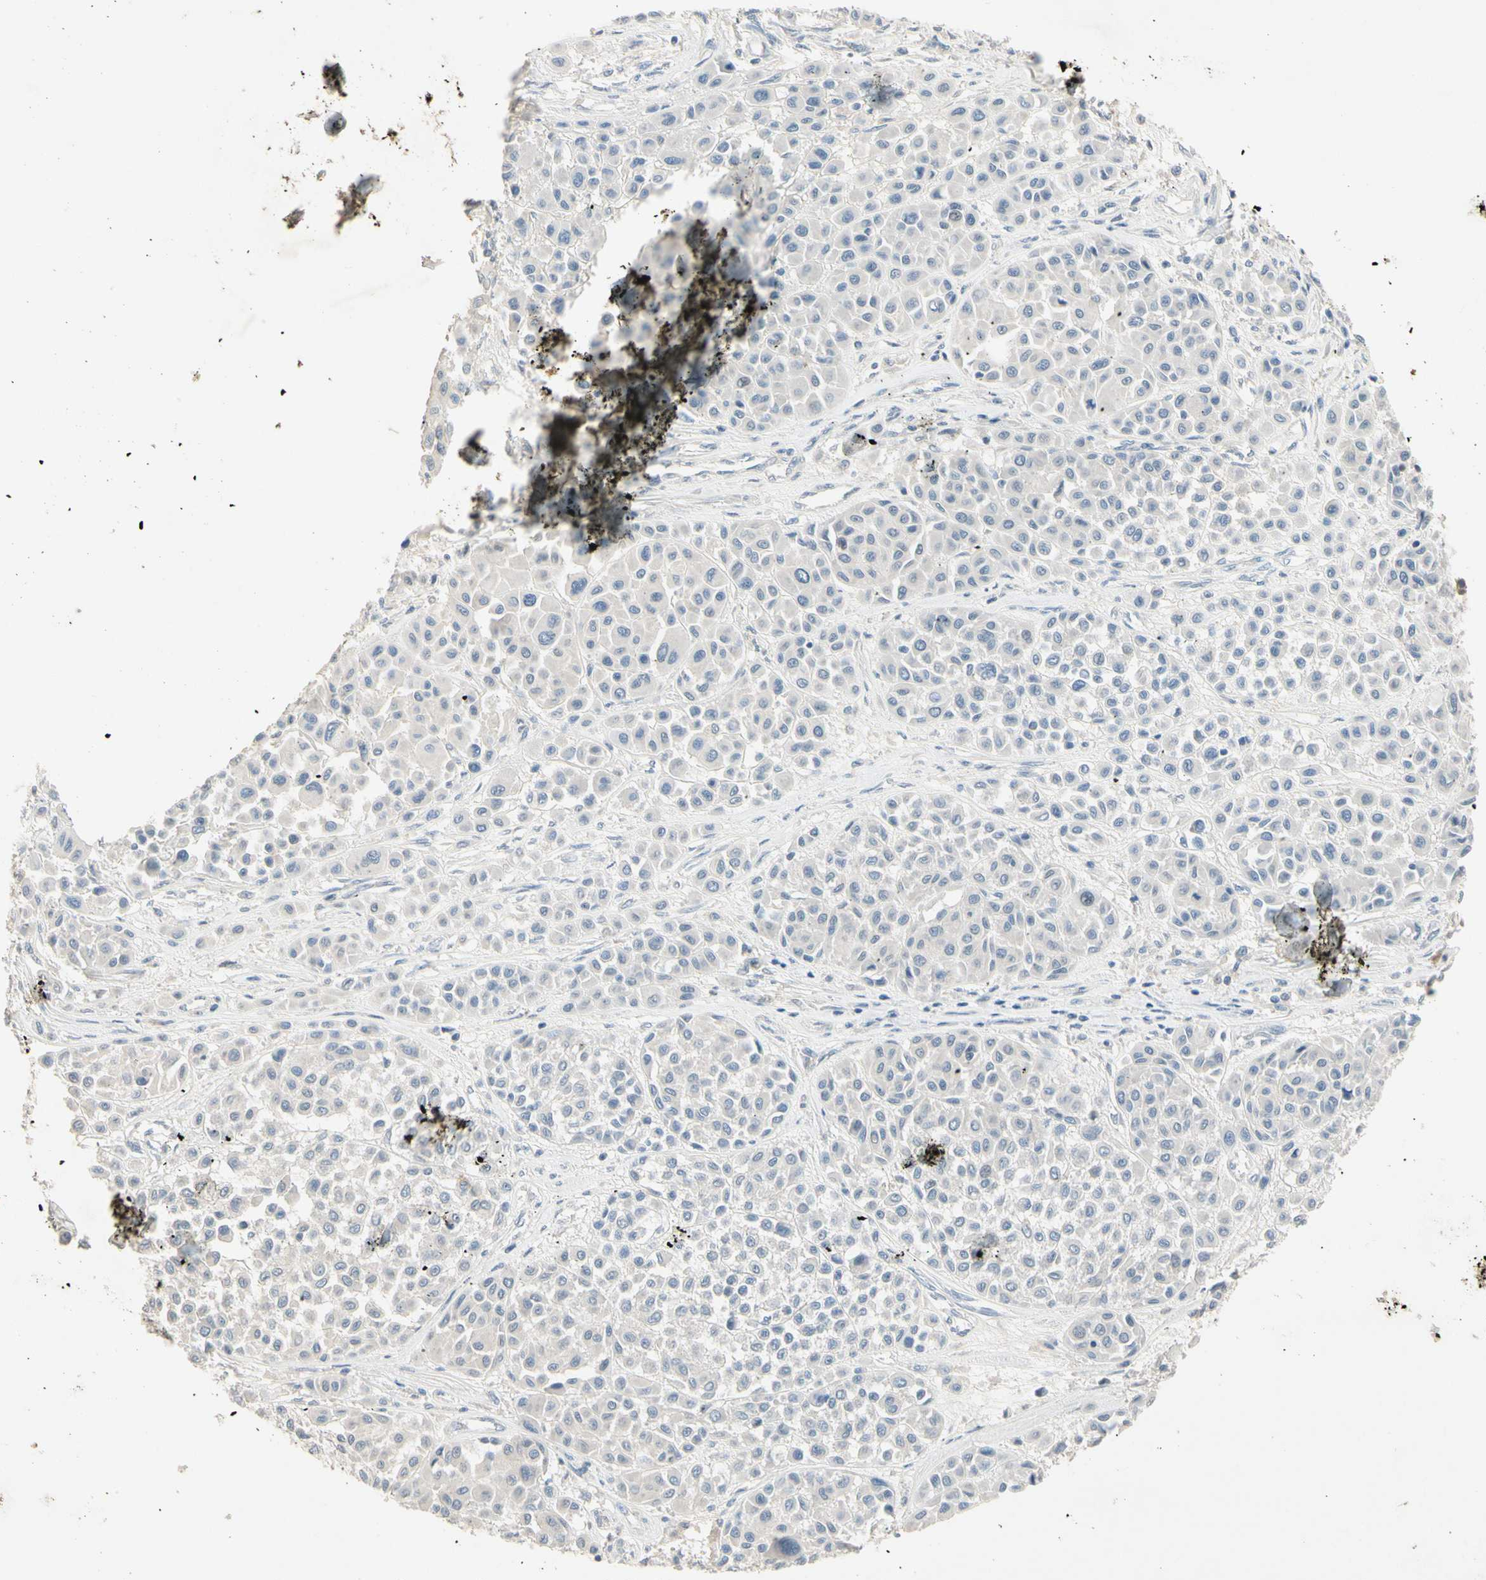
{"staining": {"intensity": "negative", "quantity": "none", "location": "none"}, "tissue": "melanoma", "cell_type": "Tumor cells", "image_type": "cancer", "snomed": [{"axis": "morphology", "description": "Malignant melanoma, Metastatic site"}, {"axis": "topography", "description": "Soft tissue"}], "caption": "A histopathology image of malignant melanoma (metastatic site) stained for a protein reveals no brown staining in tumor cells. (DAB IHC with hematoxylin counter stain).", "gene": "PRSS21", "patient": {"sex": "male", "age": 41}}